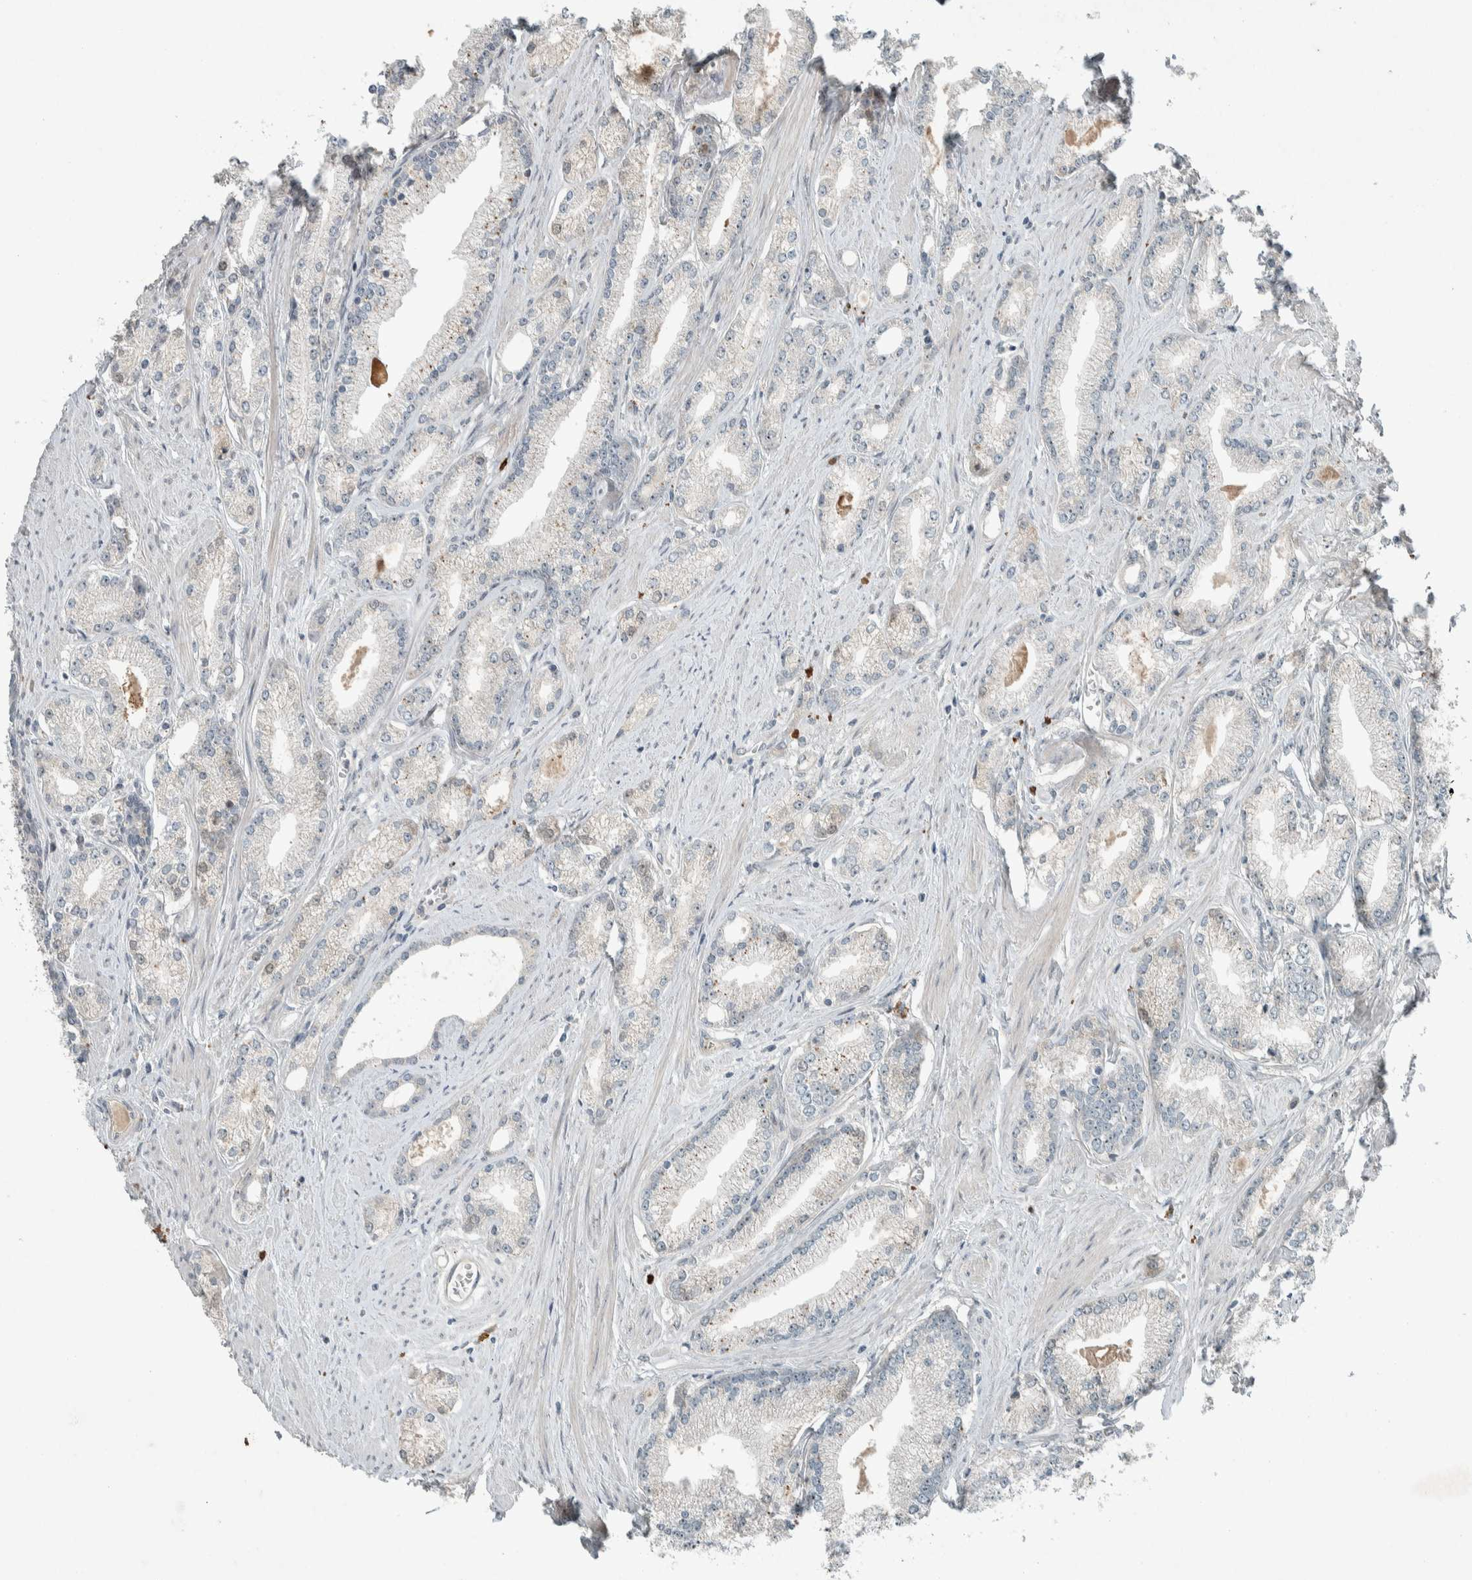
{"staining": {"intensity": "negative", "quantity": "none", "location": "none"}, "tissue": "prostate cancer", "cell_type": "Tumor cells", "image_type": "cancer", "snomed": [{"axis": "morphology", "description": "Adenocarcinoma, Low grade"}, {"axis": "topography", "description": "Prostate"}], "caption": "There is no significant positivity in tumor cells of low-grade adenocarcinoma (prostate).", "gene": "CERCAM", "patient": {"sex": "male", "age": 62}}